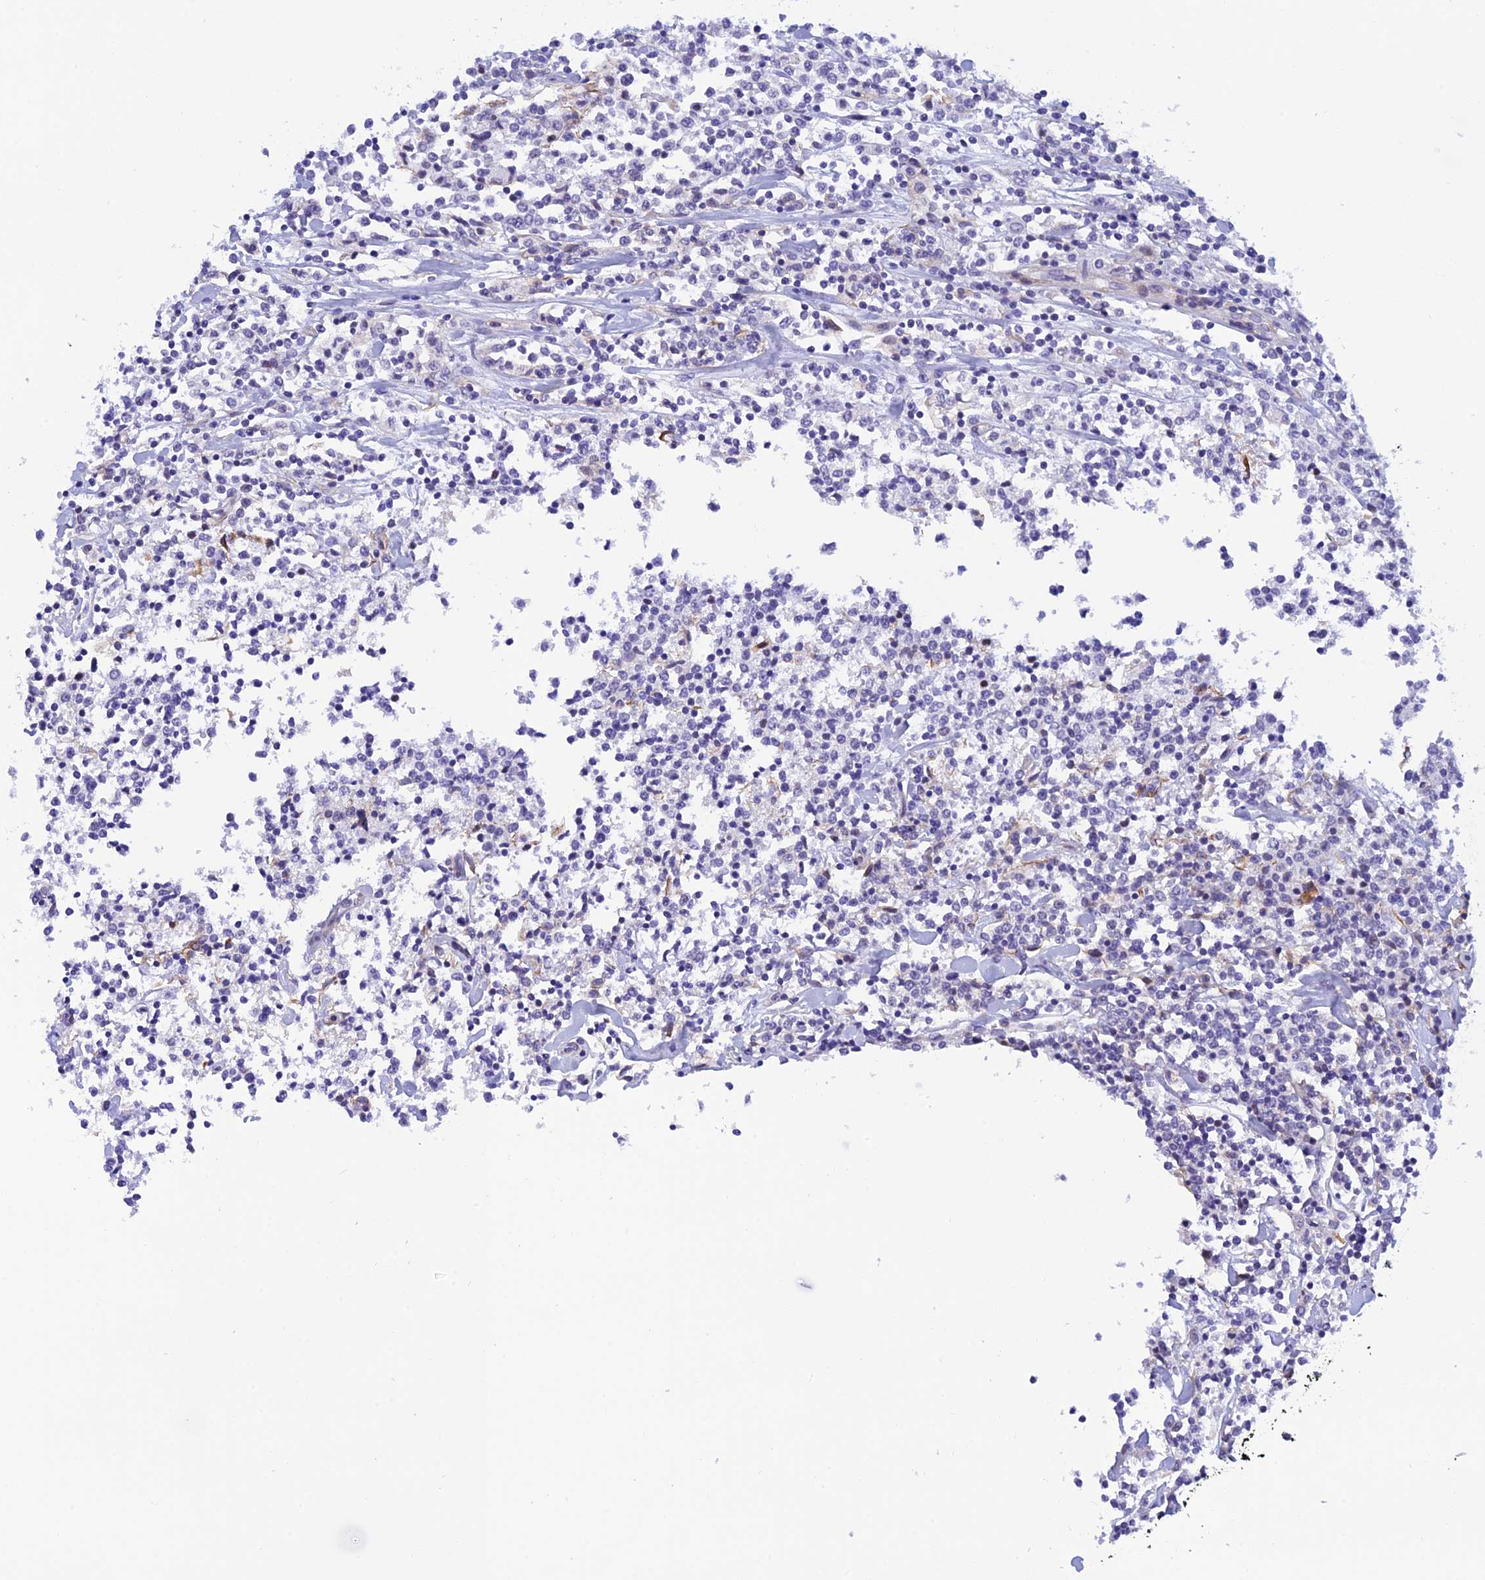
{"staining": {"intensity": "negative", "quantity": "none", "location": "none"}, "tissue": "lymphoma", "cell_type": "Tumor cells", "image_type": "cancer", "snomed": [{"axis": "morphology", "description": "Malignant lymphoma, non-Hodgkin's type, Low grade"}, {"axis": "topography", "description": "Small intestine"}], "caption": "High power microscopy histopathology image of an IHC image of lymphoma, revealing no significant staining in tumor cells. (DAB (3,3'-diaminobenzidine) IHC visualized using brightfield microscopy, high magnification).", "gene": "ZDHHC16", "patient": {"sex": "female", "age": 59}}